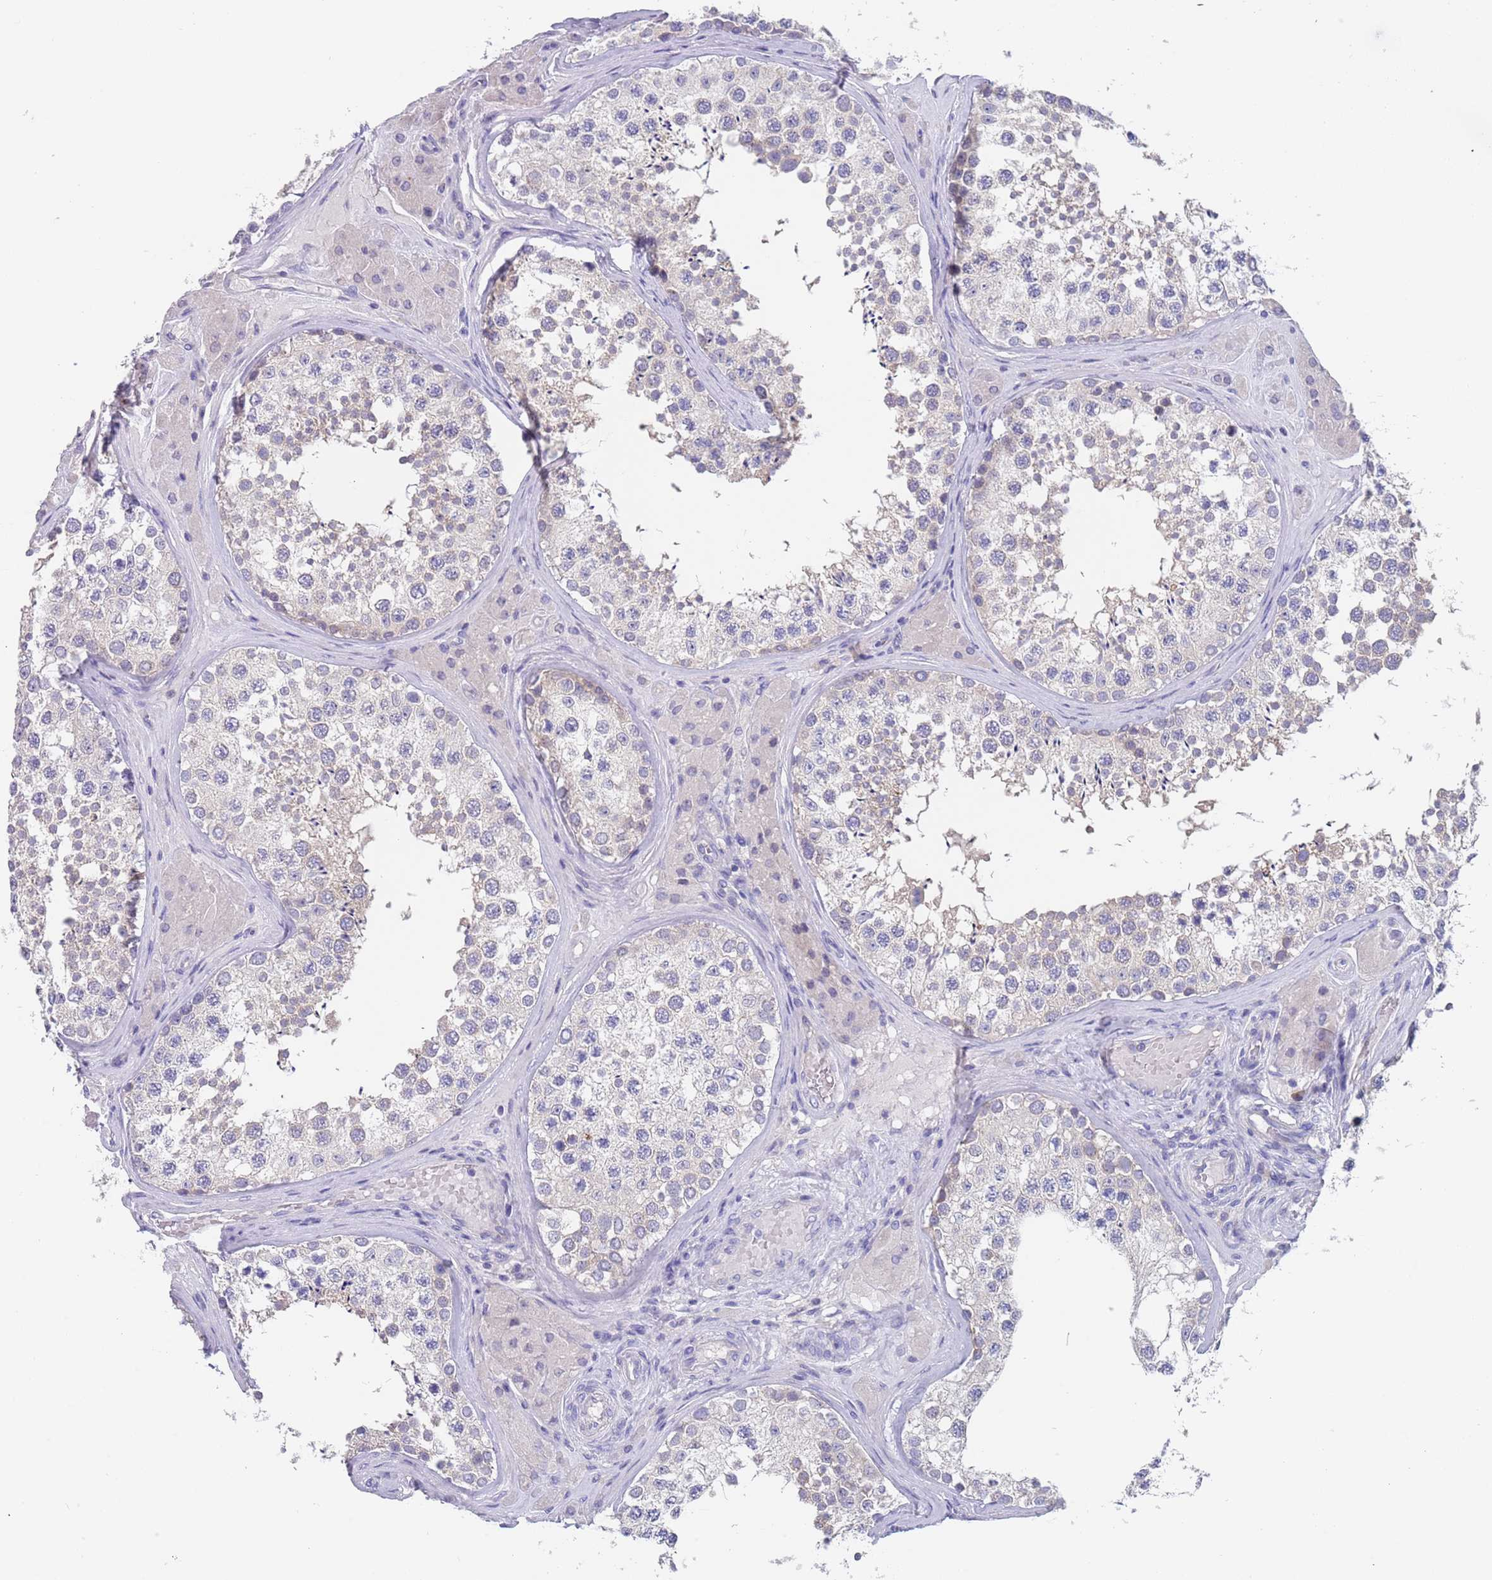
{"staining": {"intensity": "negative", "quantity": "none", "location": "none"}, "tissue": "testis", "cell_type": "Cells in seminiferous ducts", "image_type": "normal", "snomed": [{"axis": "morphology", "description": "Normal tissue, NOS"}, {"axis": "topography", "description": "Testis"}], "caption": "Testis was stained to show a protein in brown. There is no significant expression in cells in seminiferous ducts. The staining is performed using DAB brown chromogen with nuclei counter-stained in using hematoxylin.", "gene": "TYW1B", "patient": {"sex": "male", "age": 46}}